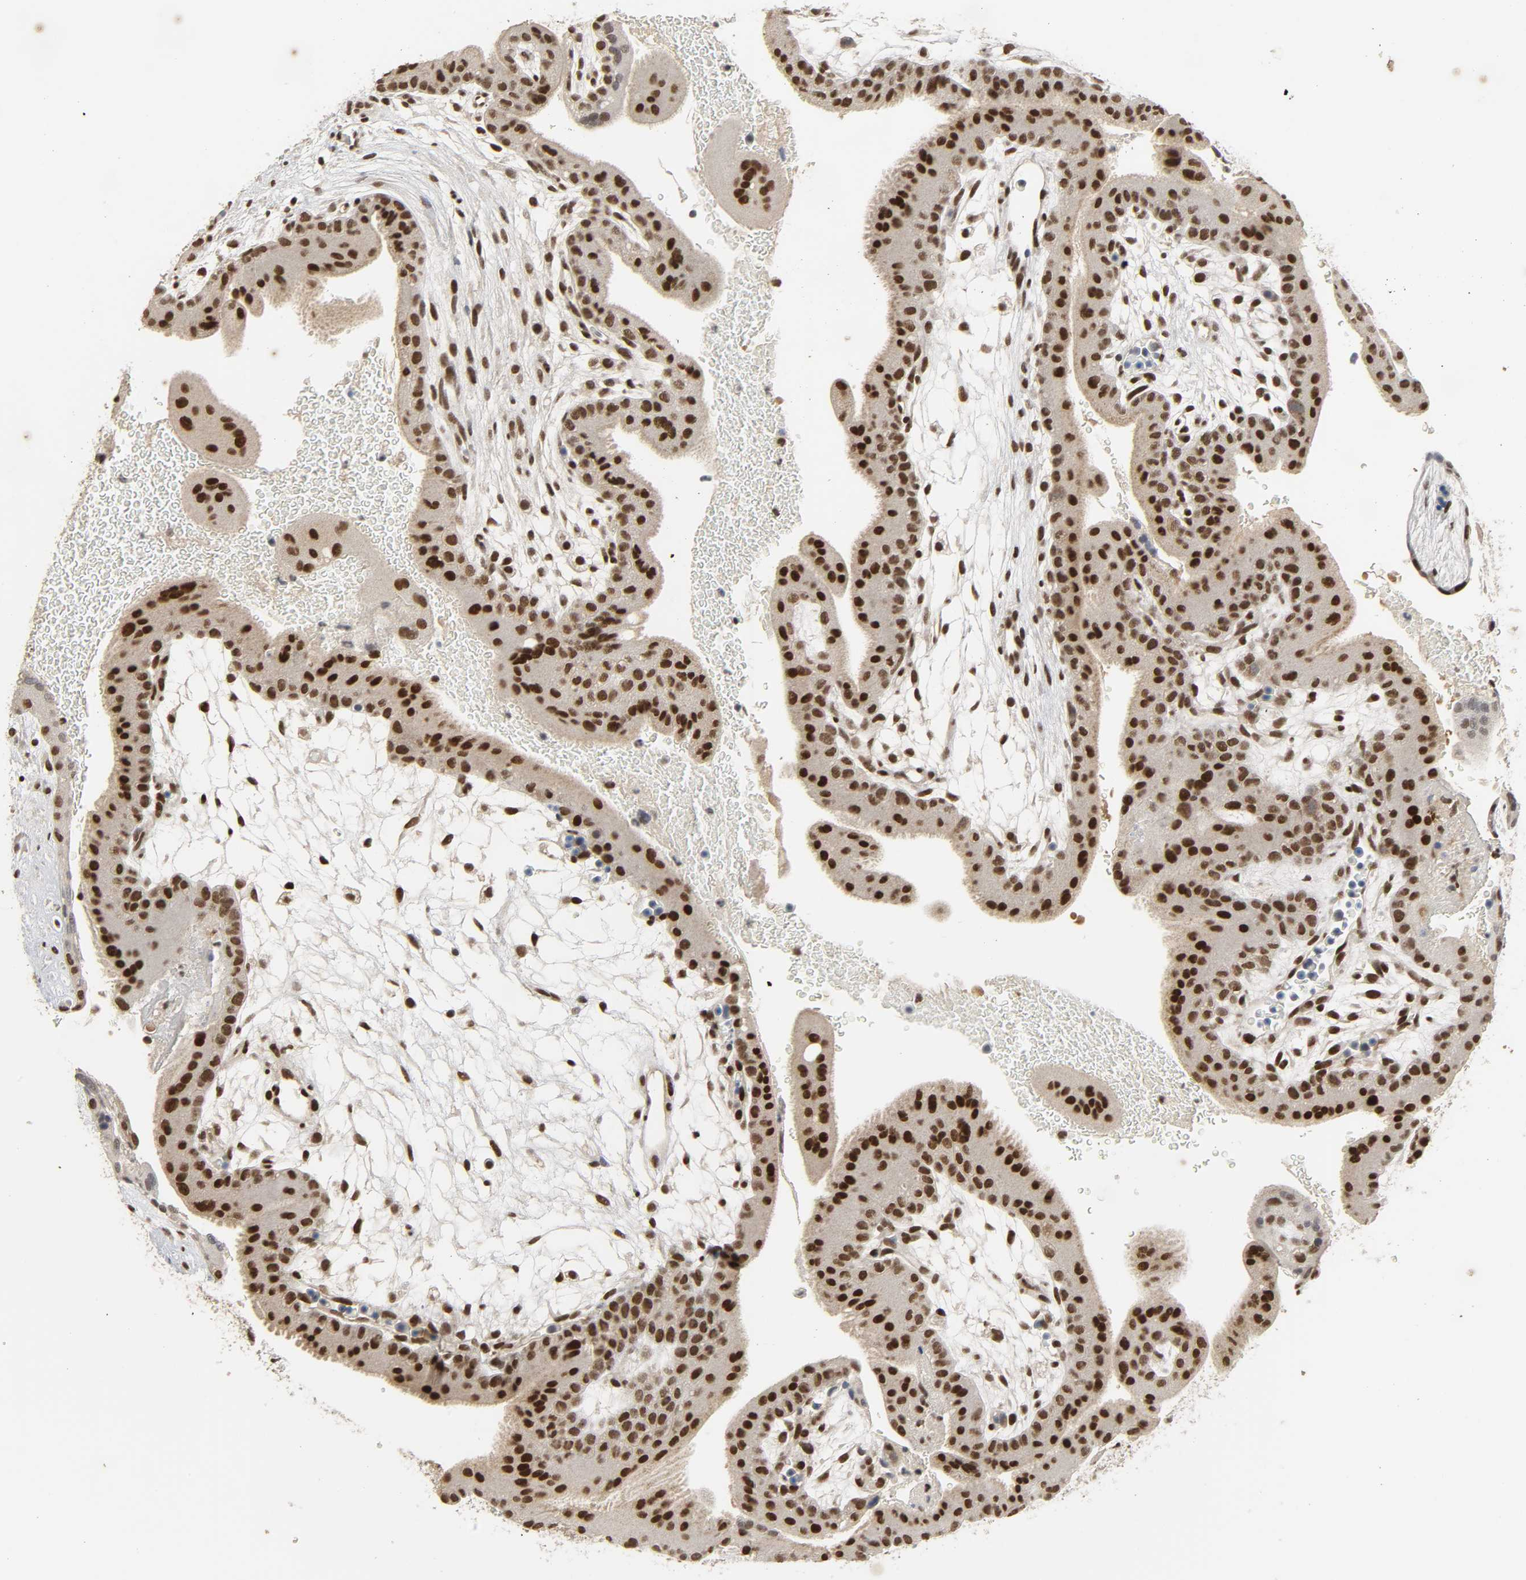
{"staining": {"intensity": "moderate", "quantity": ">75%", "location": "nuclear"}, "tissue": "placenta", "cell_type": "Decidual cells", "image_type": "normal", "snomed": [{"axis": "morphology", "description": "Normal tissue, NOS"}, {"axis": "topography", "description": "Placenta"}], "caption": "Protein staining of benign placenta demonstrates moderate nuclear positivity in about >75% of decidual cells.", "gene": "NCOA6", "patient": {"sex": "female", "age": 19}}